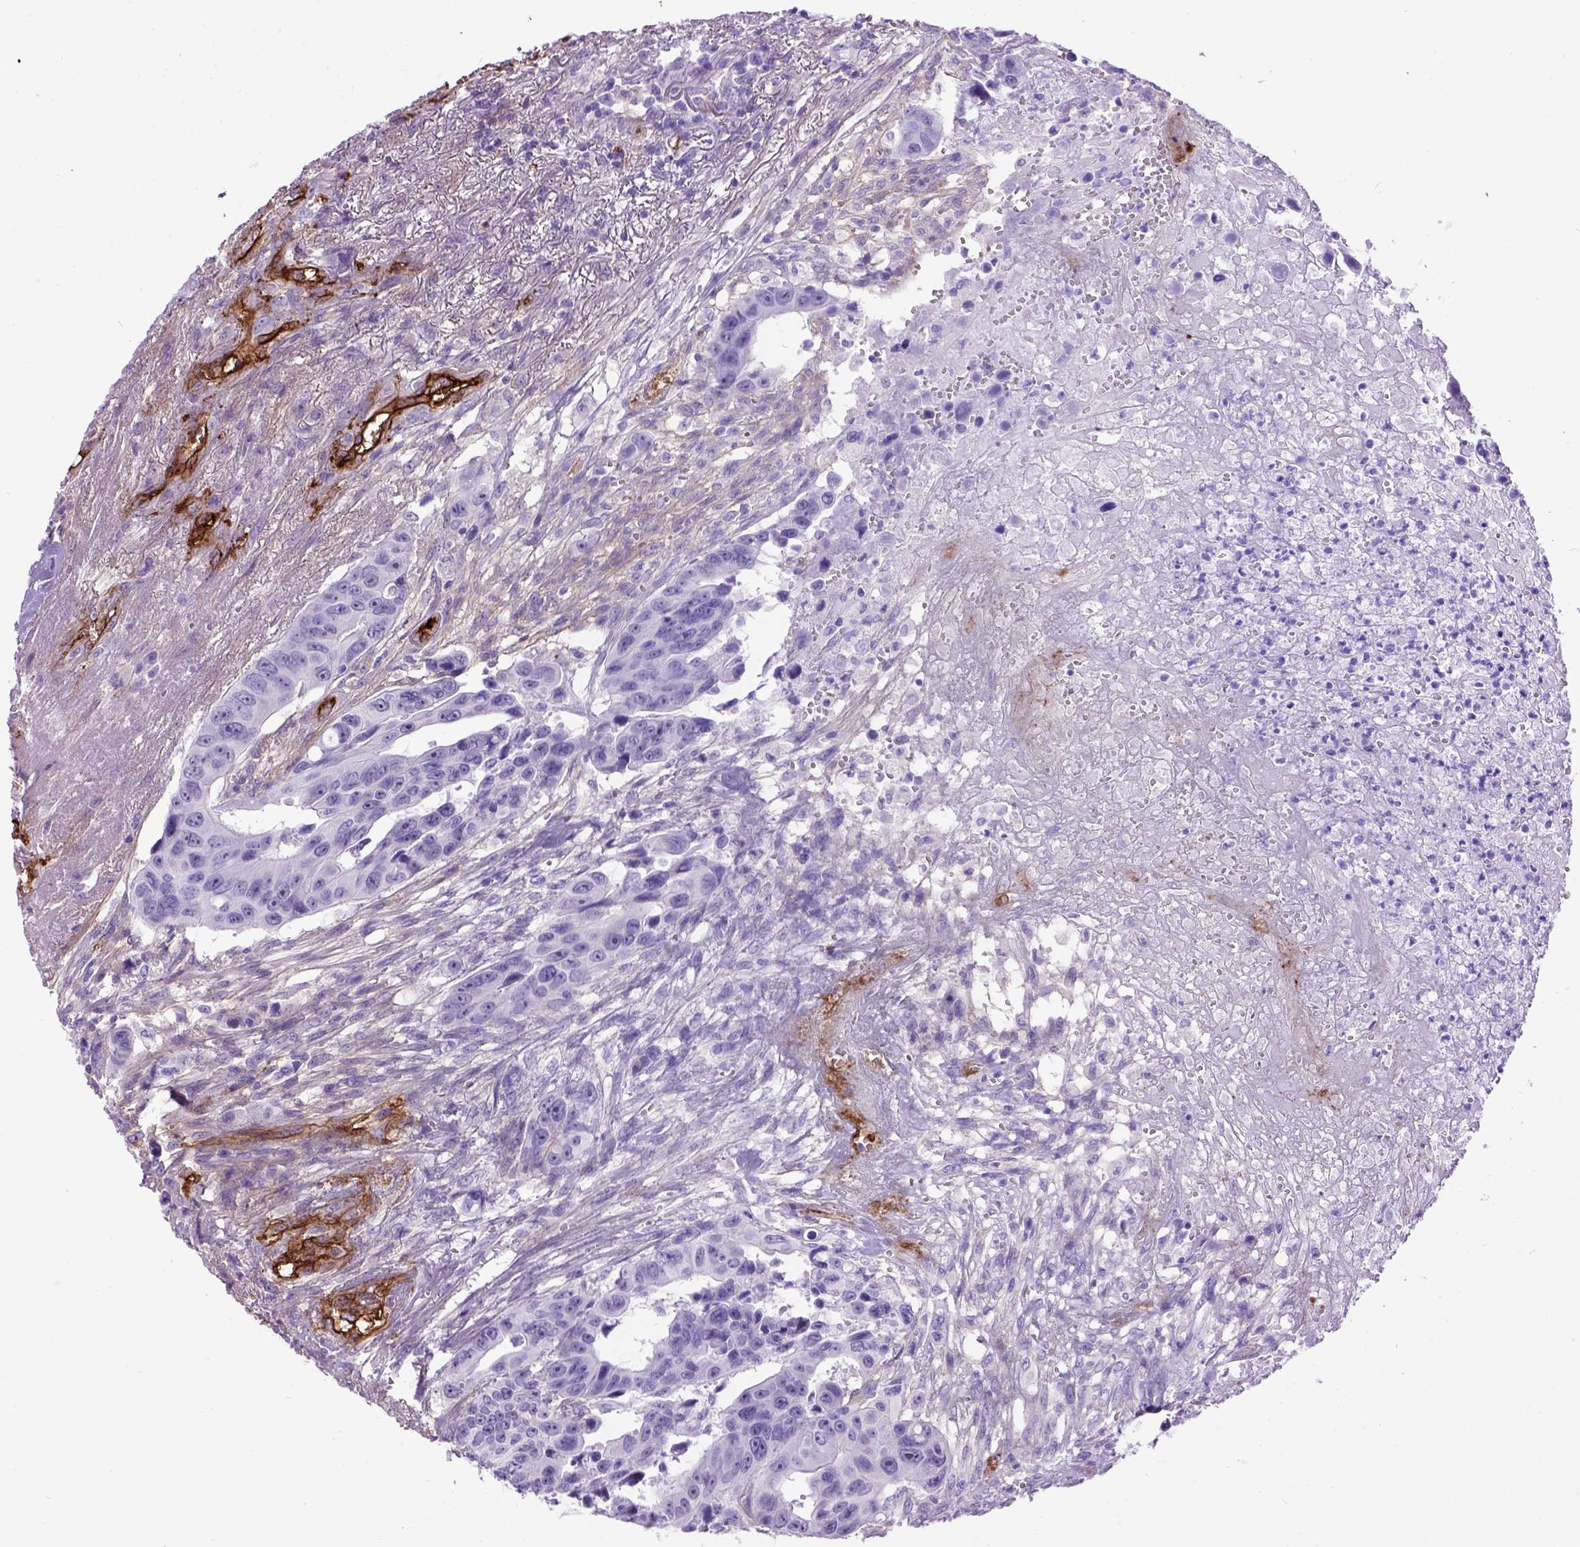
{"staining": {"intensity": "negative", "quantity": "none", "location": "none"}, "tissue": "colorectal cancer", "cell_type": "Tumor cells", "image_type": "cancer", "snomed": [{"axis": "morphology", "description": "Adenocarcinoma, NOS"}, {"axis": "topography", "description": "Colon"}], "caption": "The photomicrograph exhibits no significant positivity in tumor cells of adenocarcinoma (colorectal).", "gene": "ENG", "patient": {"sex": "female", "age": 87}}